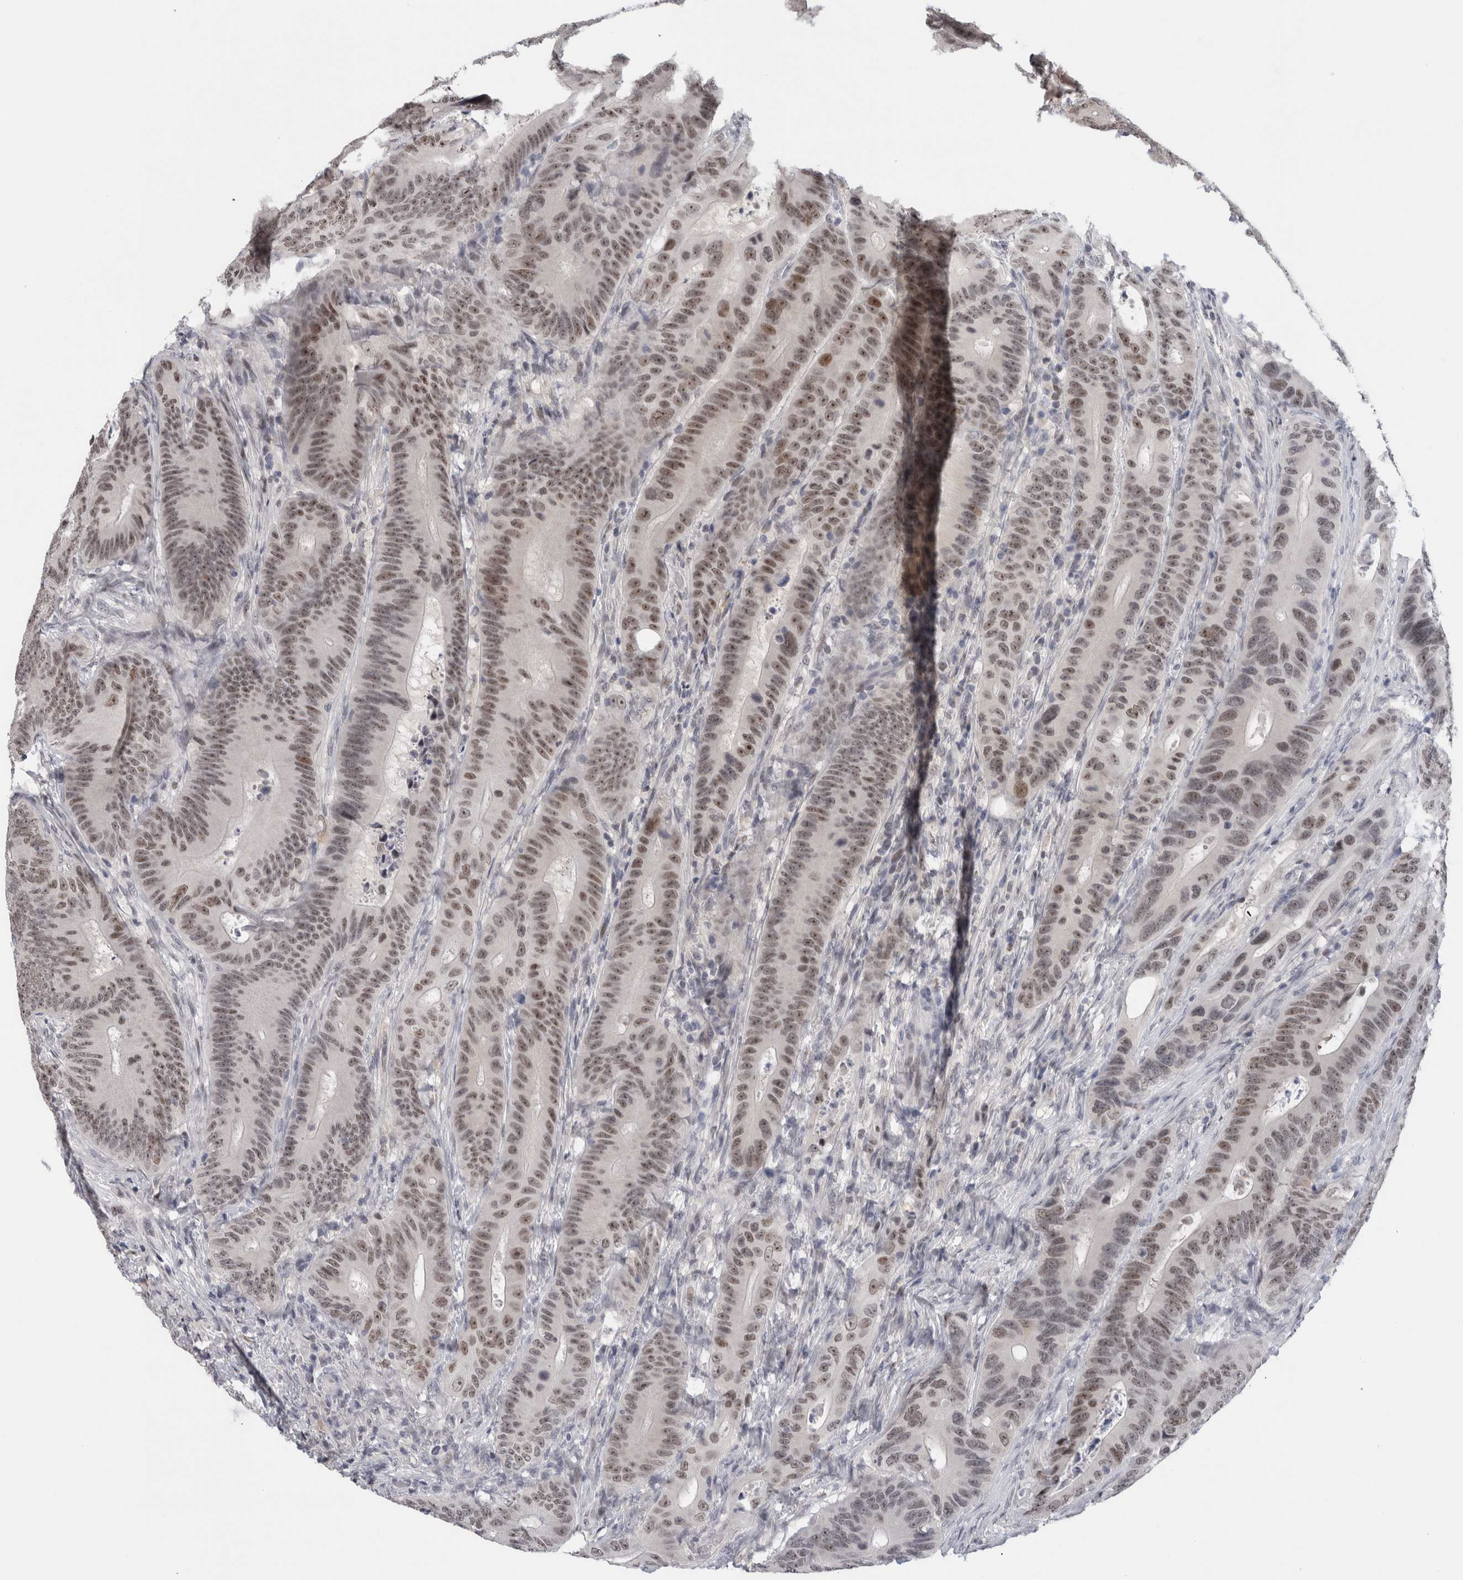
{"staining": {"intensity": "weak", "quantity": ">75%", "location": "nuclear"}, "tissue": "colorectal cancer", "cell_type": "Tumor cells", "image_type": "cancer", "snomed": [{"axis": "morphology", "description": "Adenocarcinoma, NOS"}, {"axis": "topography", "description": "Colon"}], "caption": "This is a histology image of immunohistochemistry (IHC) staining of colorectal cancer, which shows weak expression in the nuclear of tumor cells.", "gene": "ZNF521", "patient": {"sex": "male", "age": 83}}